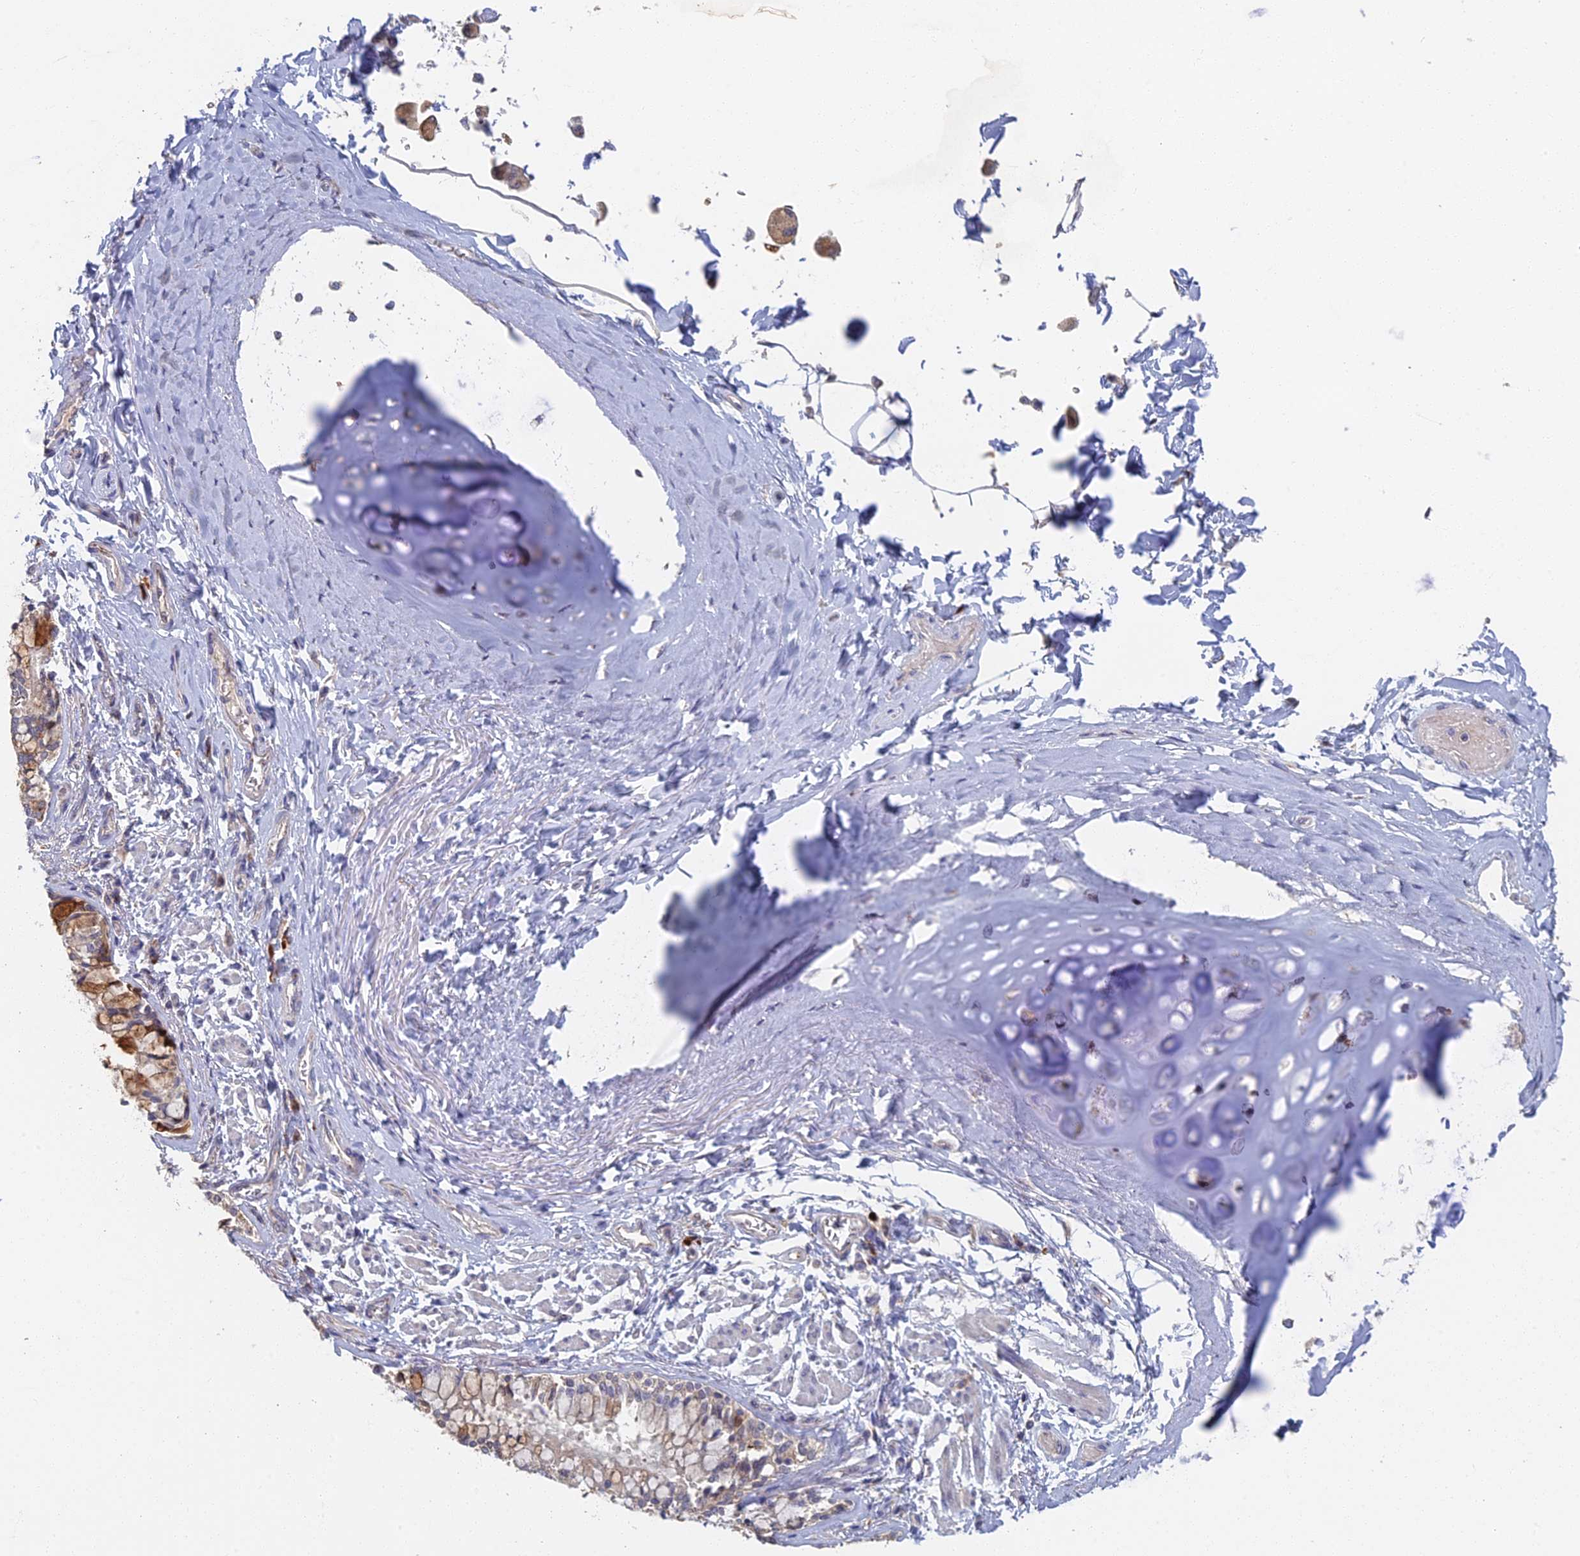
{"staining": {"intensity": "weak", "quantity": "<25%", "location": "cytoplasmic/membranous"}, "tissue": "bronchus", "cell_type": "Respiratory epithelial cells", "image_type": "normal", "snomed": [{"axis": "morphology", "description": "Normal tissue, NOS"}, {"axis": "morphology", "description": "Inflammation, NOS"}, {"axis": "topography", "description": "Lung"}], "caption": "Bronchus stained for a protein using IHC displays no expression respiratory epithelial cells.", "gene": "GPATCH1", "patient": {"sex": "female", "age": 46}}